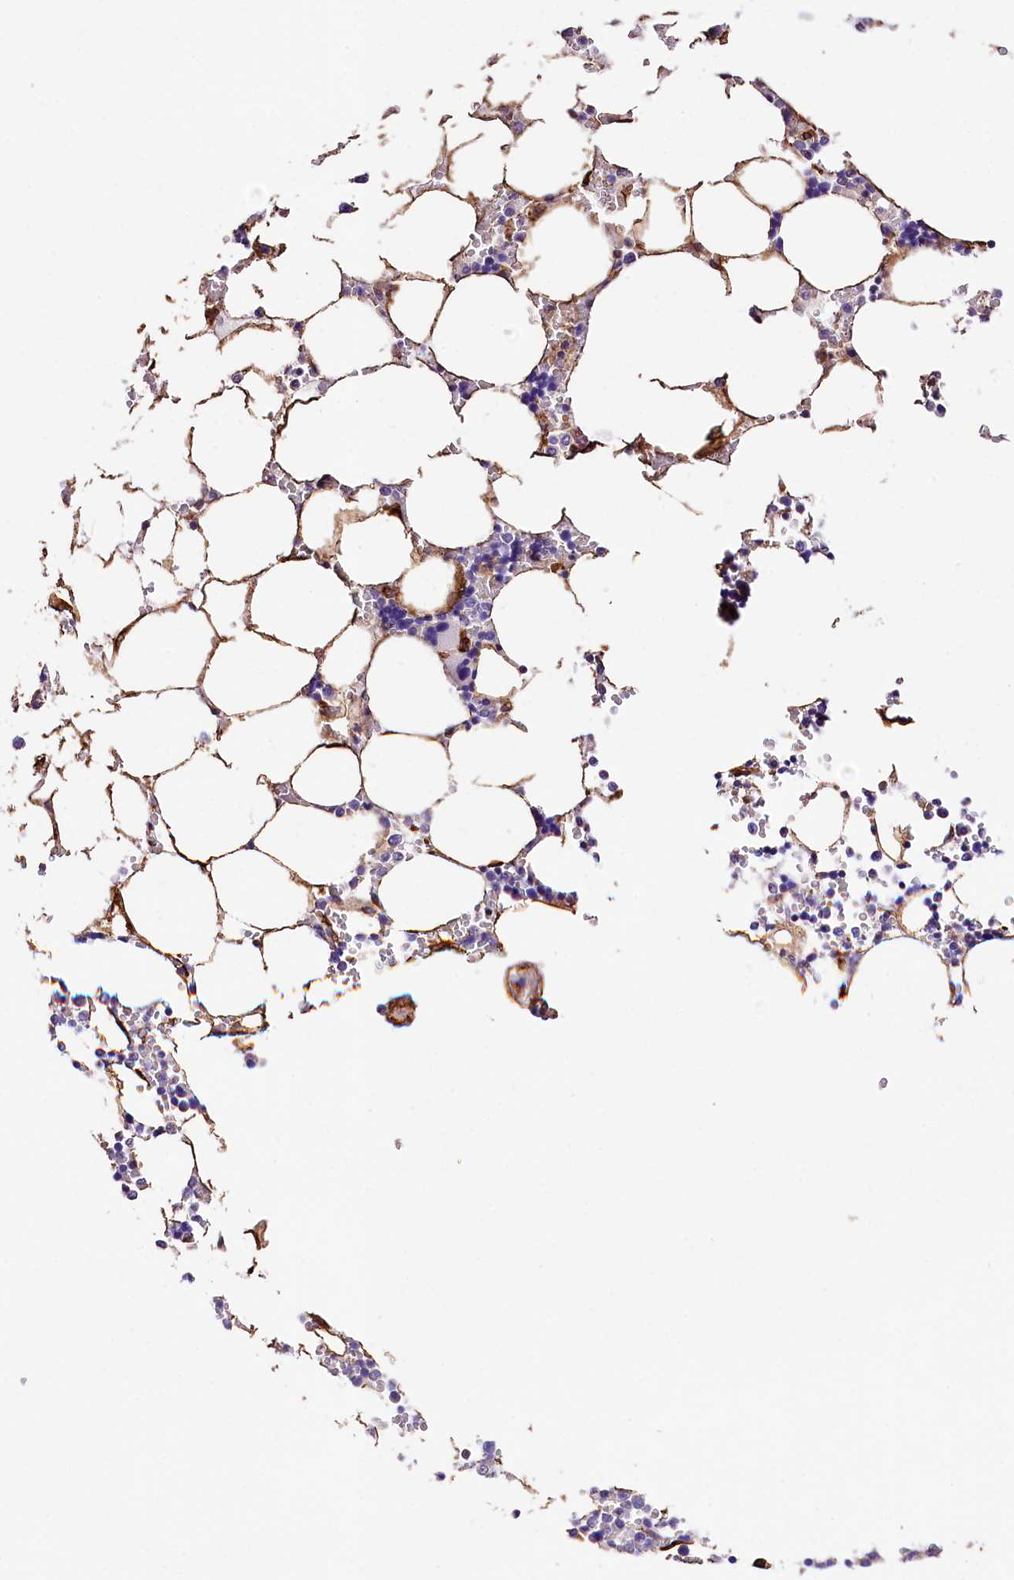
{"staining": {"intensity": "moderate", "quantity": "<25%", "location": "cytoplasmic/membranous"}, "tissue": "bone marrow", "cell_type": "Hematopoietic cells", "image_type": "normal", "snomed": [{"axis": "morphology", "description": "Normal tissue, NOS"}, {"axis": "topography", "description": "Bone marrow"}], "caption": "IHC staining of benign bone marrow, which reveals low levels of moderate cytoplasmic/membranous expression in about <25% of hematopoietic cells indicating moderate cytoplasmic/membranous protein expression. The staining was performed using DAB (brown) for protein detection and nuclei were counterstained in hematoxylin (blue).", "gene": "ITGA1", "patient": {"sex": "male", "age": 64}}